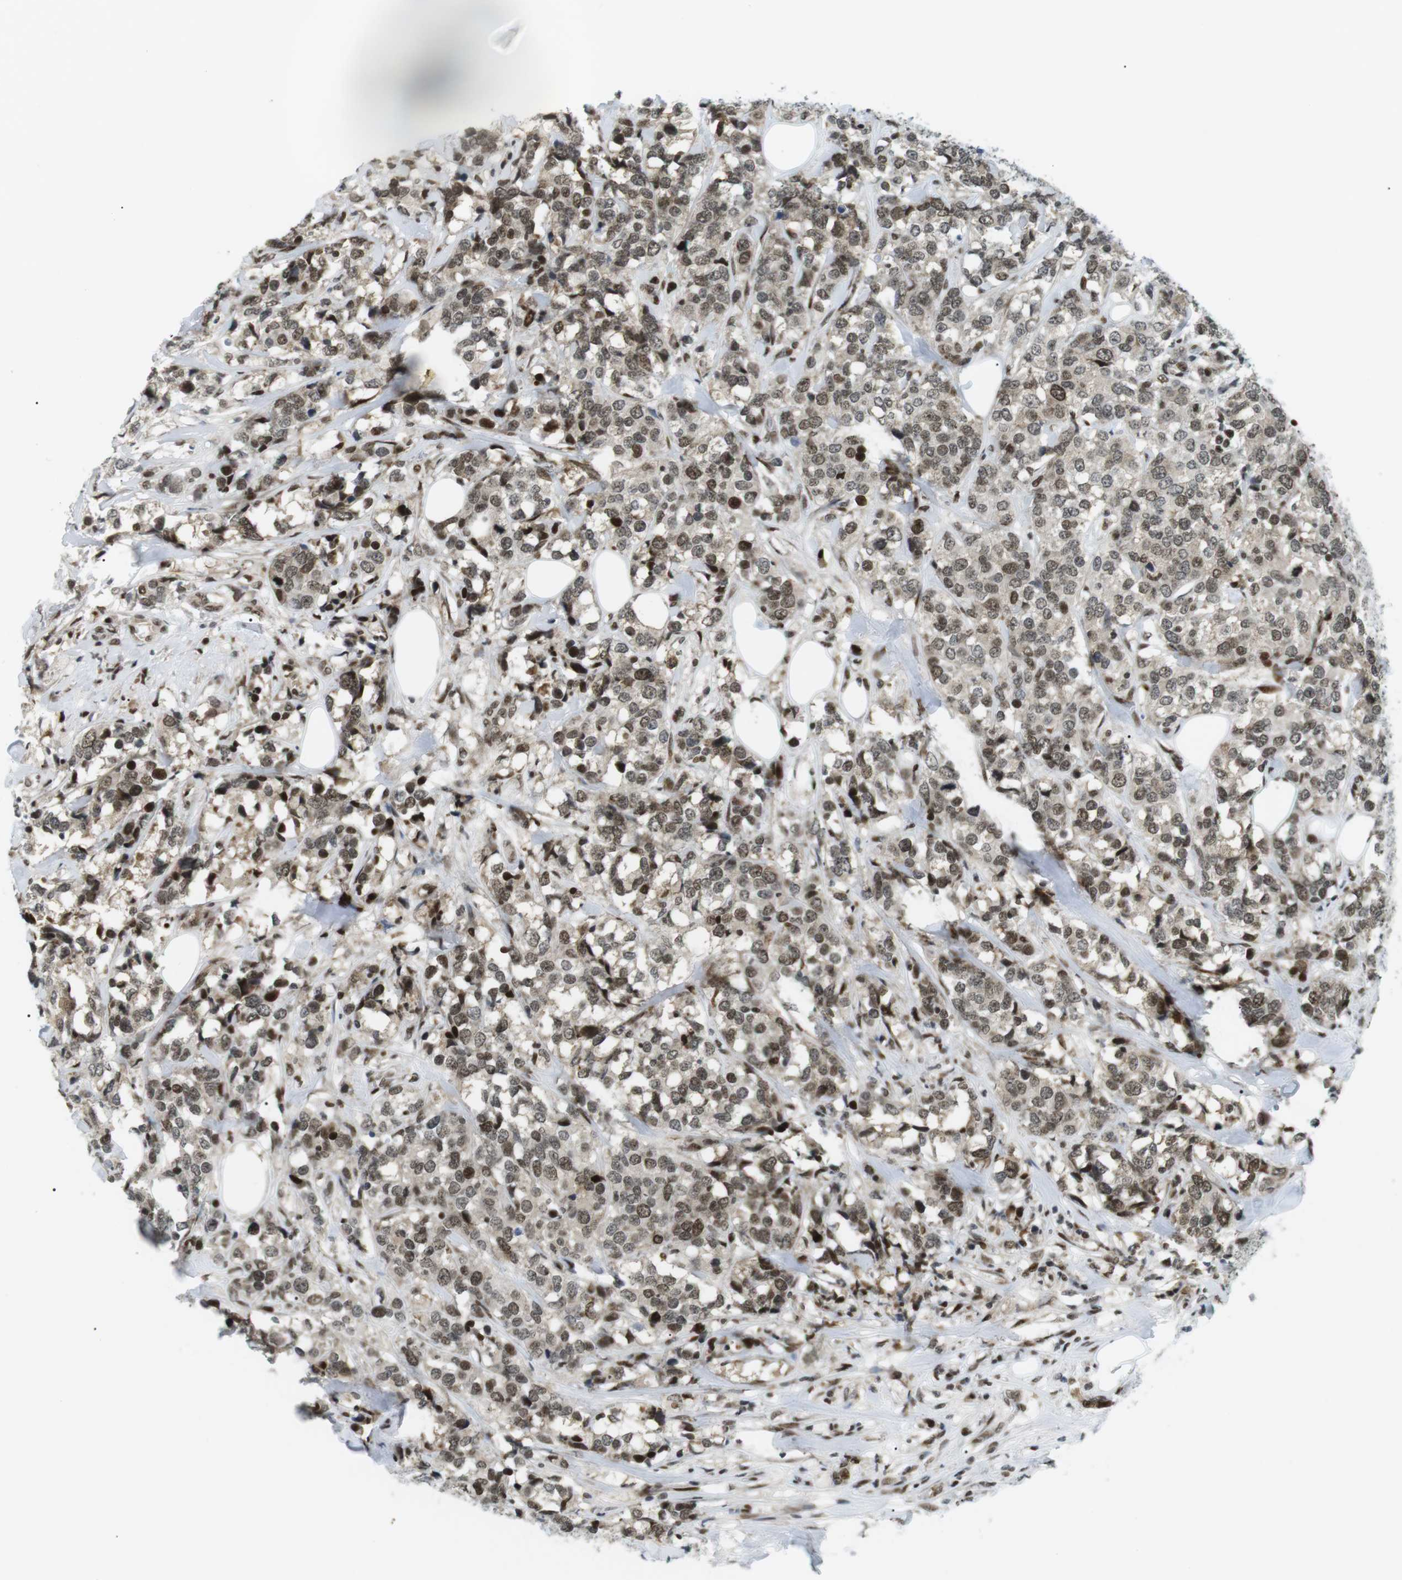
{"staining": {"intensity": "moderate", "quantity": "25%-75%", "location": "nuclear"}, "tissue": "breast cancer", "cell_type": "Tumor cells", "image_type": "cancer", "snomed": [{"axis": "morphology", "description": "Lobular carcinoma"}, {"axis": "topography", "description": "Breast"}], "caption": "Immunohistochemistry photomicrograph of neoplastic tissue: human lobular carcinoma (breast) stained using immunohistochemistry demonstrates medium levels of moderate protein expression localized specifically in the nuclear of tumor cells, appearing as a nuclear brown color.", "gene": "CDC27", "patient": {"sex": "female", "age": 59}}